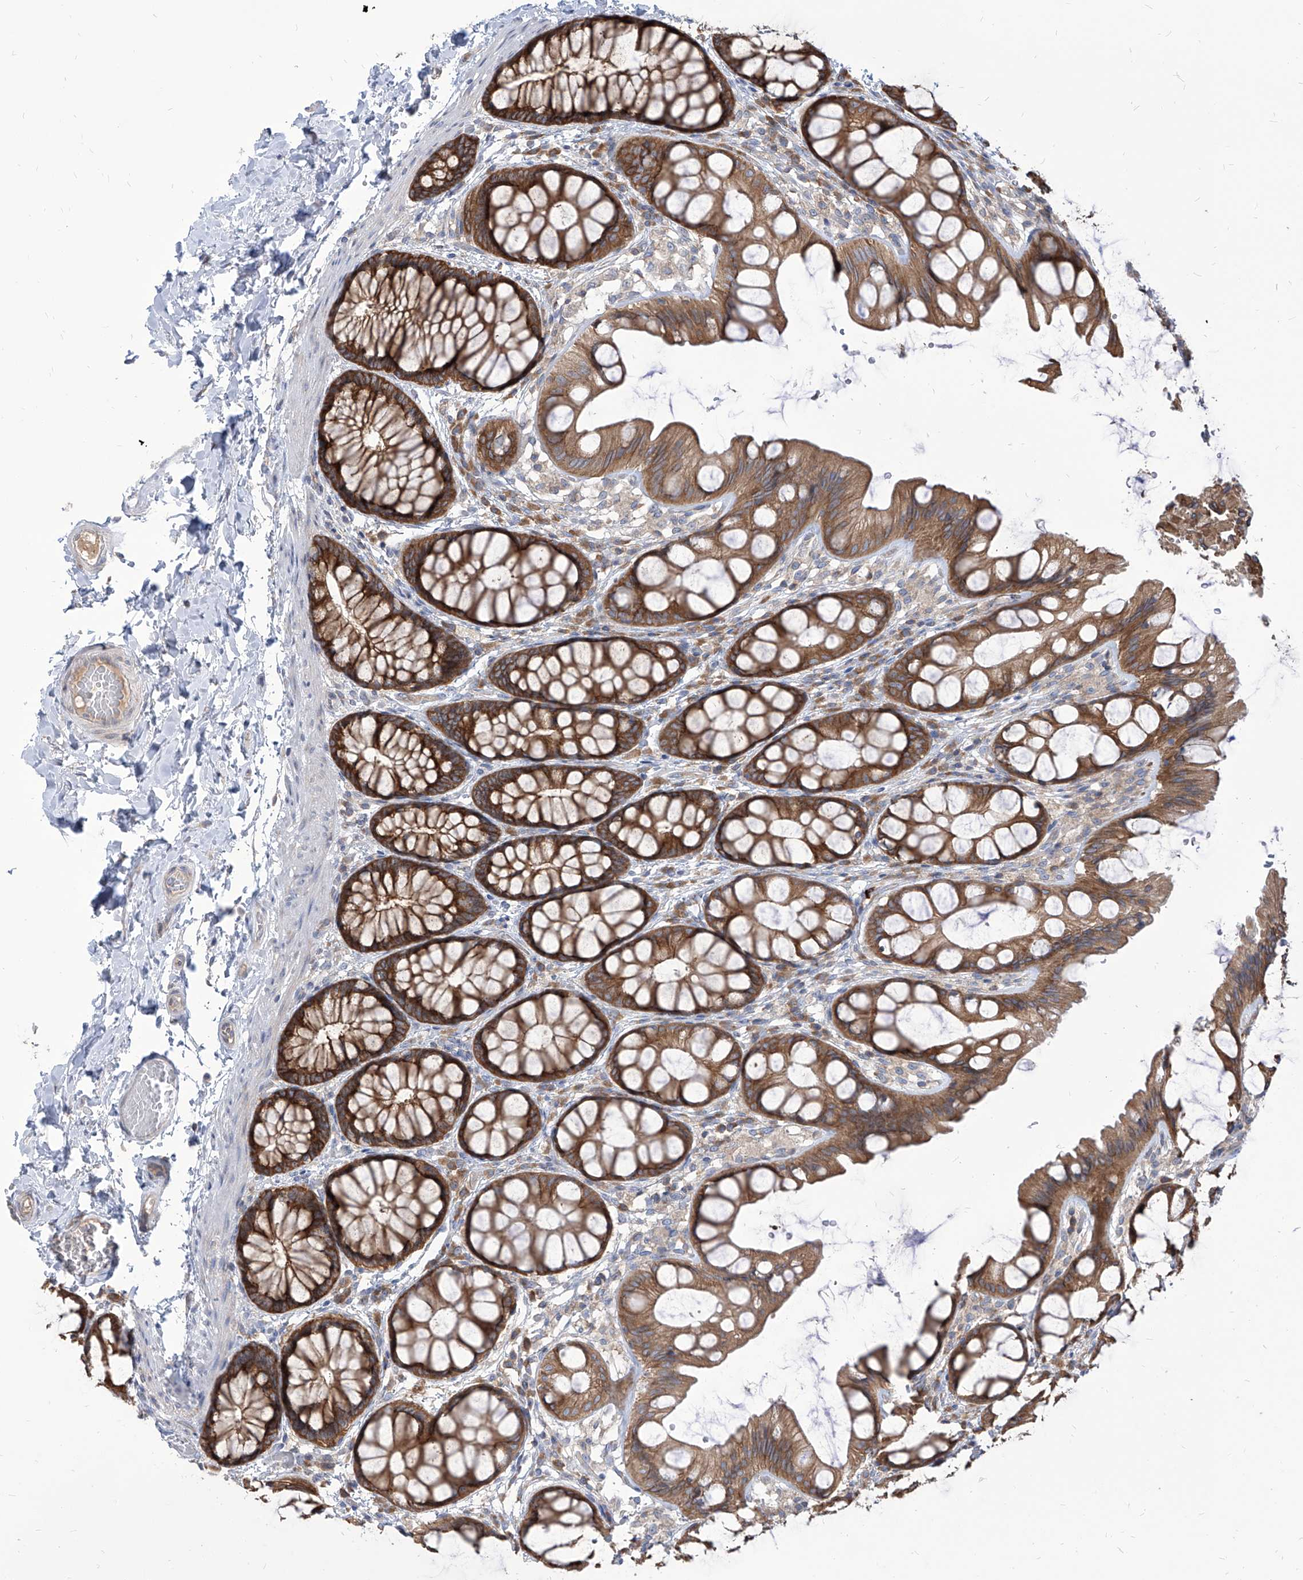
{"staining": {"intensity": "negative", "quantity": "none", "location": "none"}, "tissue": "colon", "cell_type": "Endothelial cells", "image_type": "normal", "snomed": [{"axis": "morphology", "description": "Normal tissue, NOS"}, {"axis": "topography", "description": "Colon"}], "caption": "Human colon stained for a protein using immunohistochemistry reveals no staining in endothelial cells.", "gene": "FAM83B", "patient": {"sex": "male", "age": 47}}